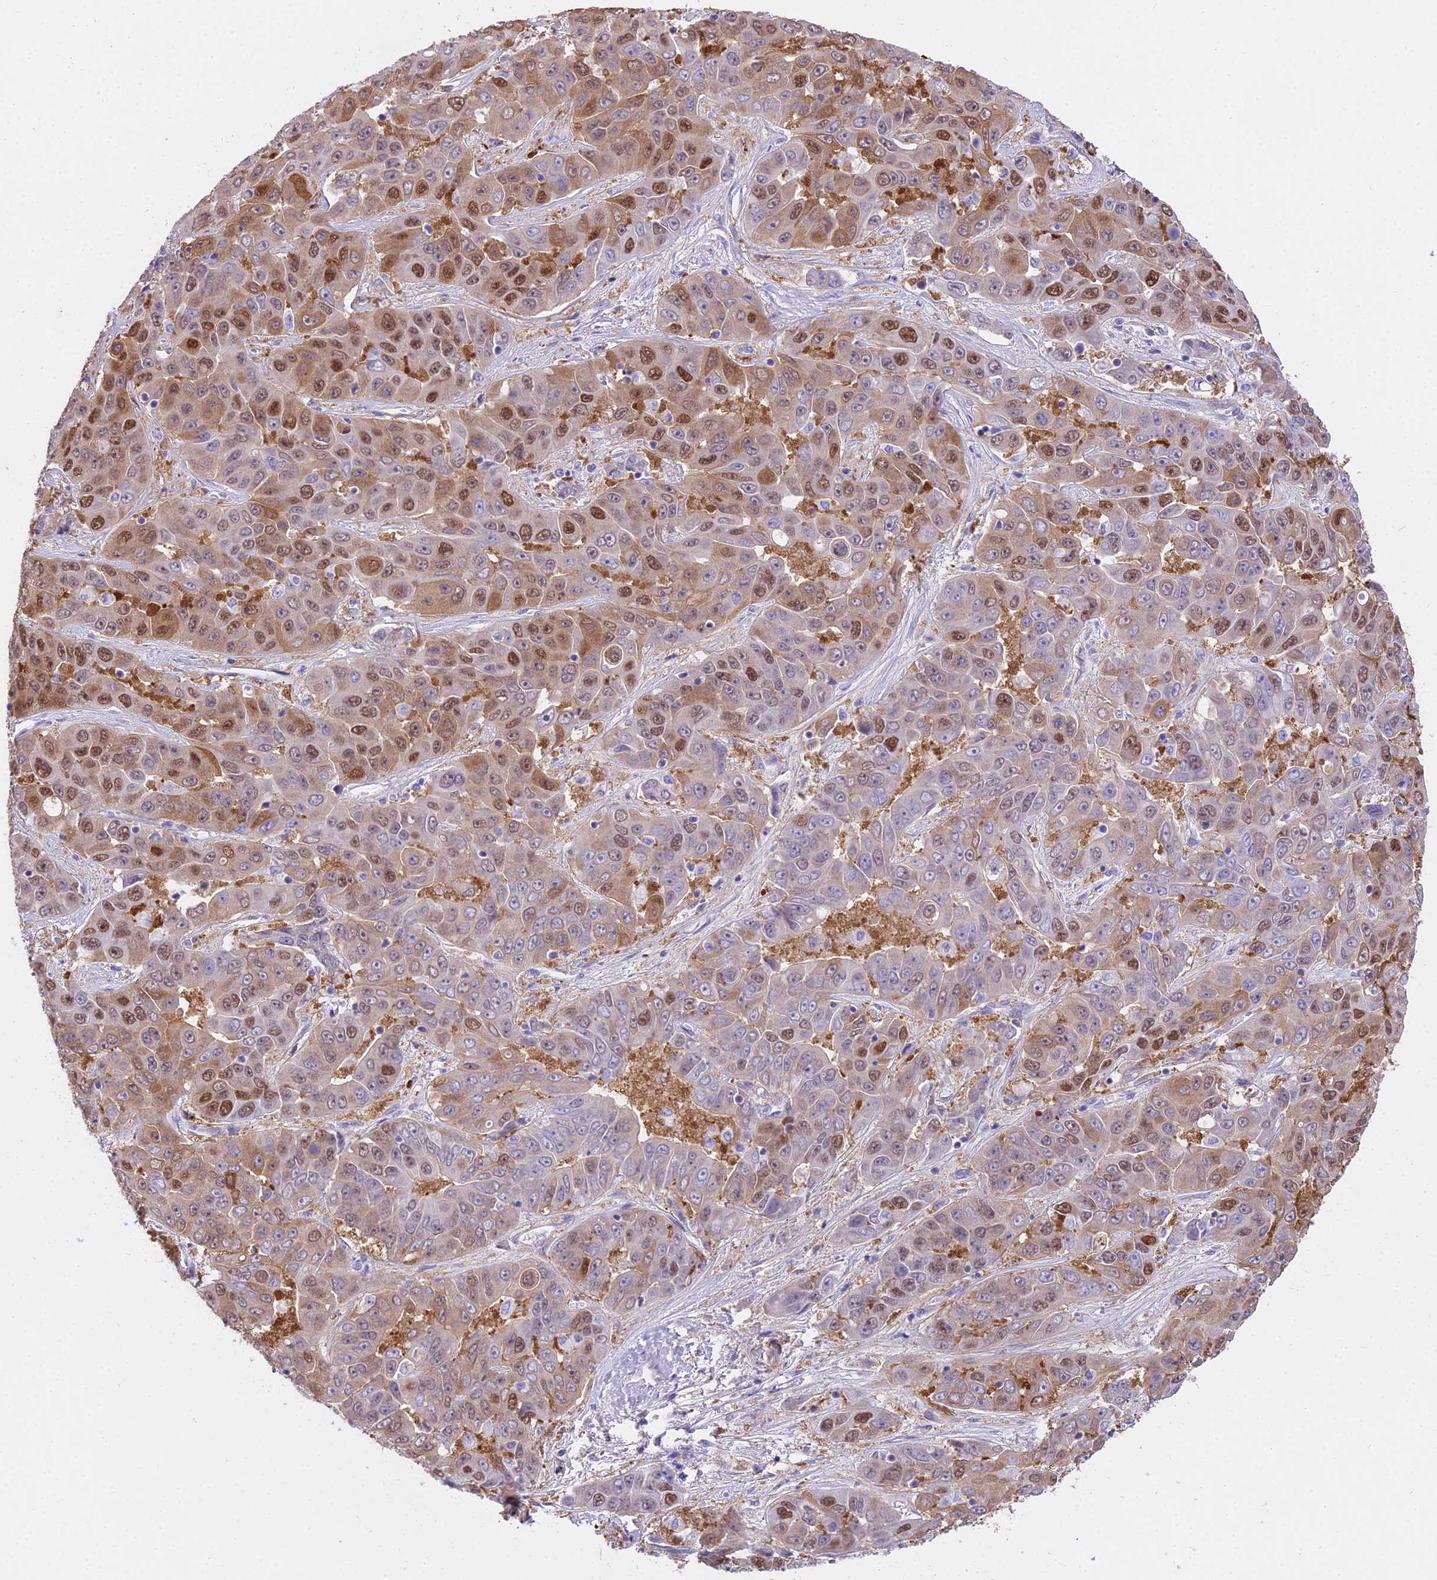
{"staining": {"intensity": "moderate", "quantity": "25%-75%", "location": "nuclear"}, "tissue": "liver cancer", "cell_type": "Tumor cells", "image_type": "cancer", "snomed": [{"axis": "morphology", "description": "Cholangiocarcinoma"}, {"axis": "topography", "description": "Liver"}], "caption": "DAB immunohistochemical staining of human liver cancer (cholangiocarcinoma) displays moderate nuclear protein staining in about 25%-75% of tumor cells. (DAB IHC, brown staining for protein, blue staining for nuclei).", "gene": "MAT2A", "patient": {"sex": "female", "age": 52}}